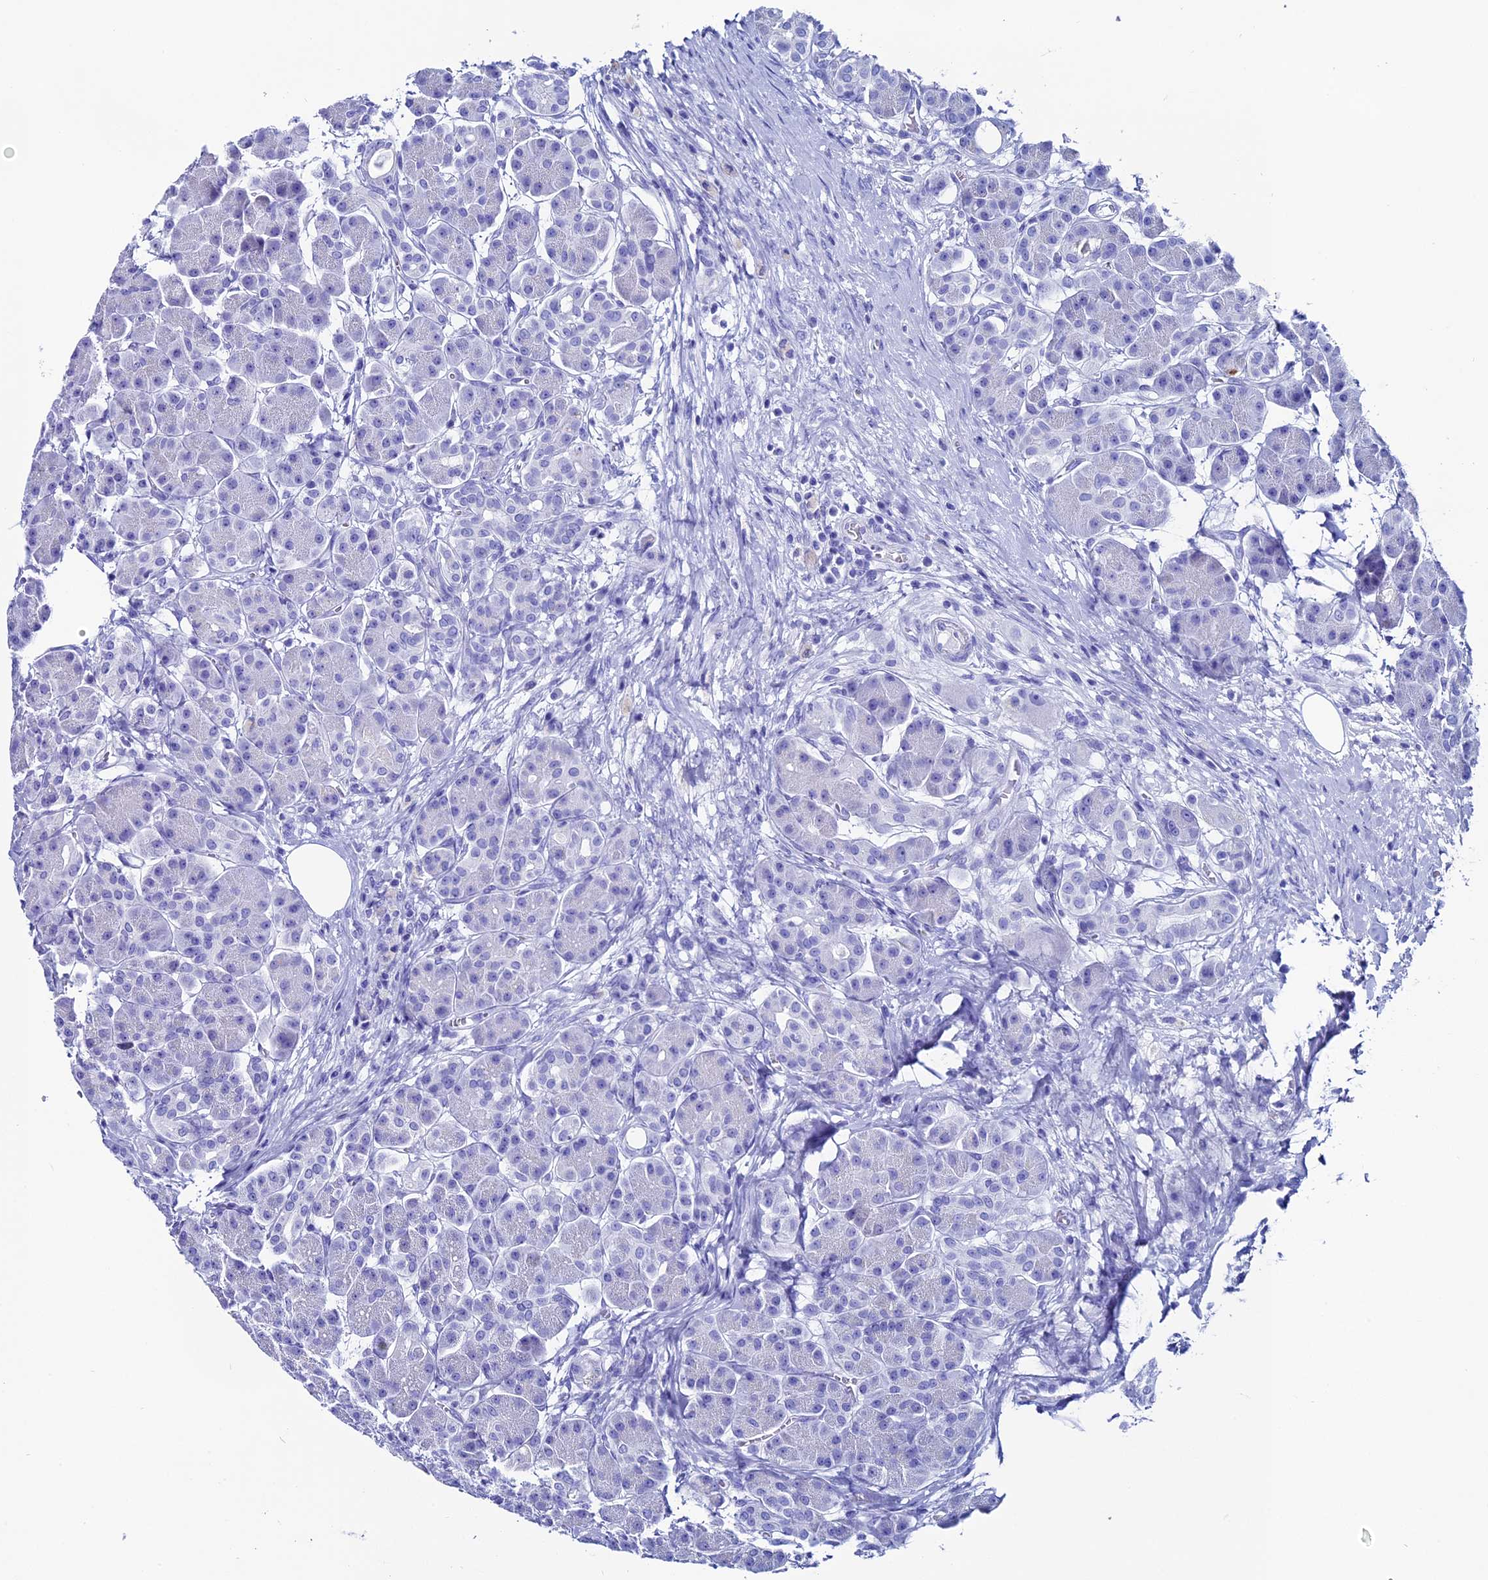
{"staining": {"intensity": "negative", "quantity": "none", "location": "none"}, "tissue": "pancreas", "cell_type": "Exocrine glandular cells", "image_type": "normal", "snomed": [{"axis": "morphology", "description": "Normal tissue, NOS"}, {"axis": "topography", "description": "Pancreas"}], "caption": "Immunohistochemical staining of normal human pancreas shows no significant expression in exocrine glandular cells. (IHC, brightfield microscopy, high magnification).", "gene": "ANKRD29", "patient": {"sex": "male", "age": 63}}